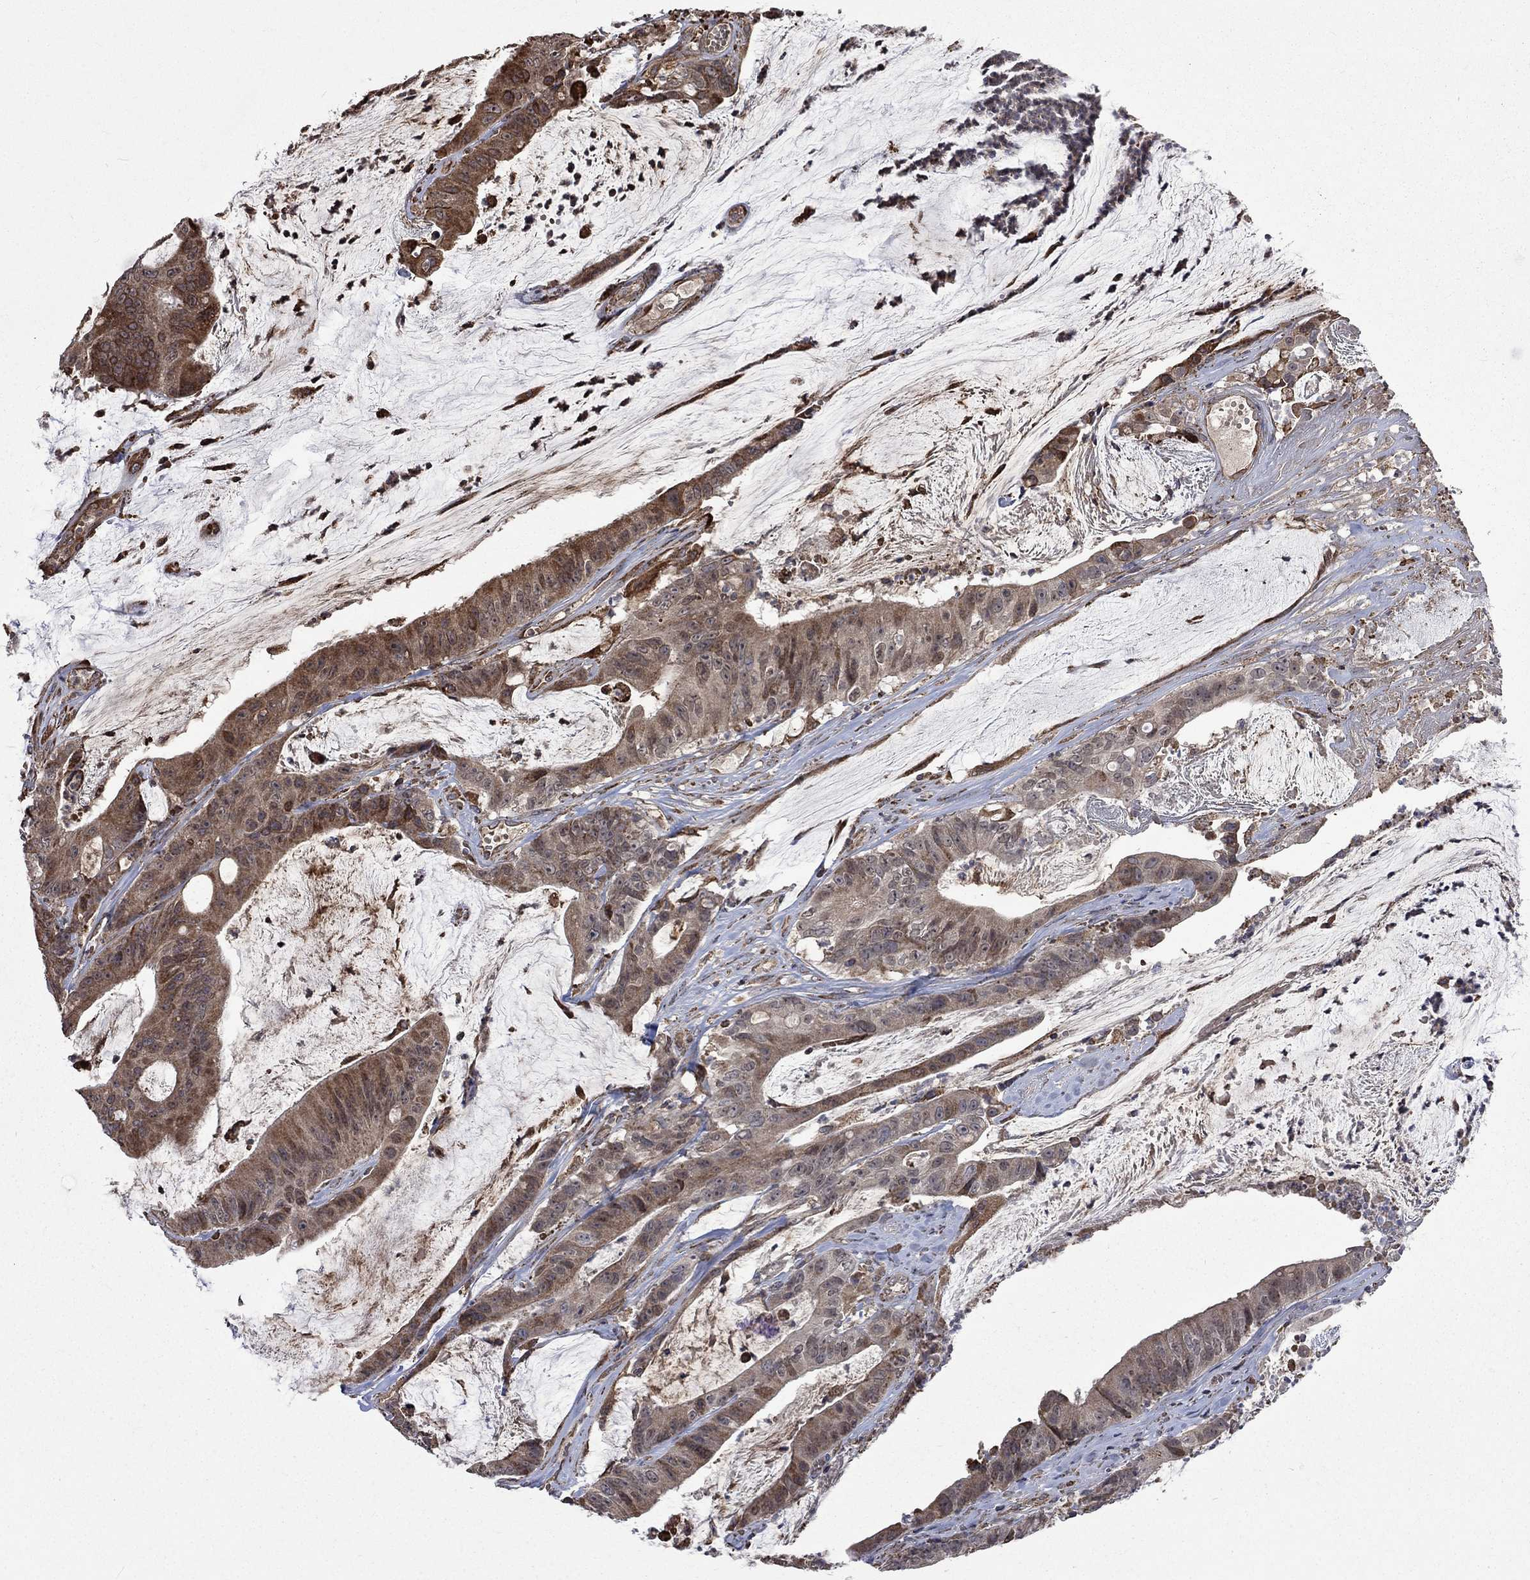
{"staining": {"intensity": "moderate", "quantity": "<25%", "location": "cytoplasmic/membranous"}, "tissue": "colorectal cancer", "cell_type": "Tumor cells", "image_type": "cancer", "snomed": [{"axis": "morphology", "description": "Adenocarcinoma, NOS"}, {"axis": "topography", "description": "Colon"}], "caption": "Brown immunohistochemical staining in human colorectal cancer reveals moderate cytoplasmic/membranous expression in about <25% of tumor cells.", "gene": "ESRRA", "patient": {"sex": "female", "age": 69}}